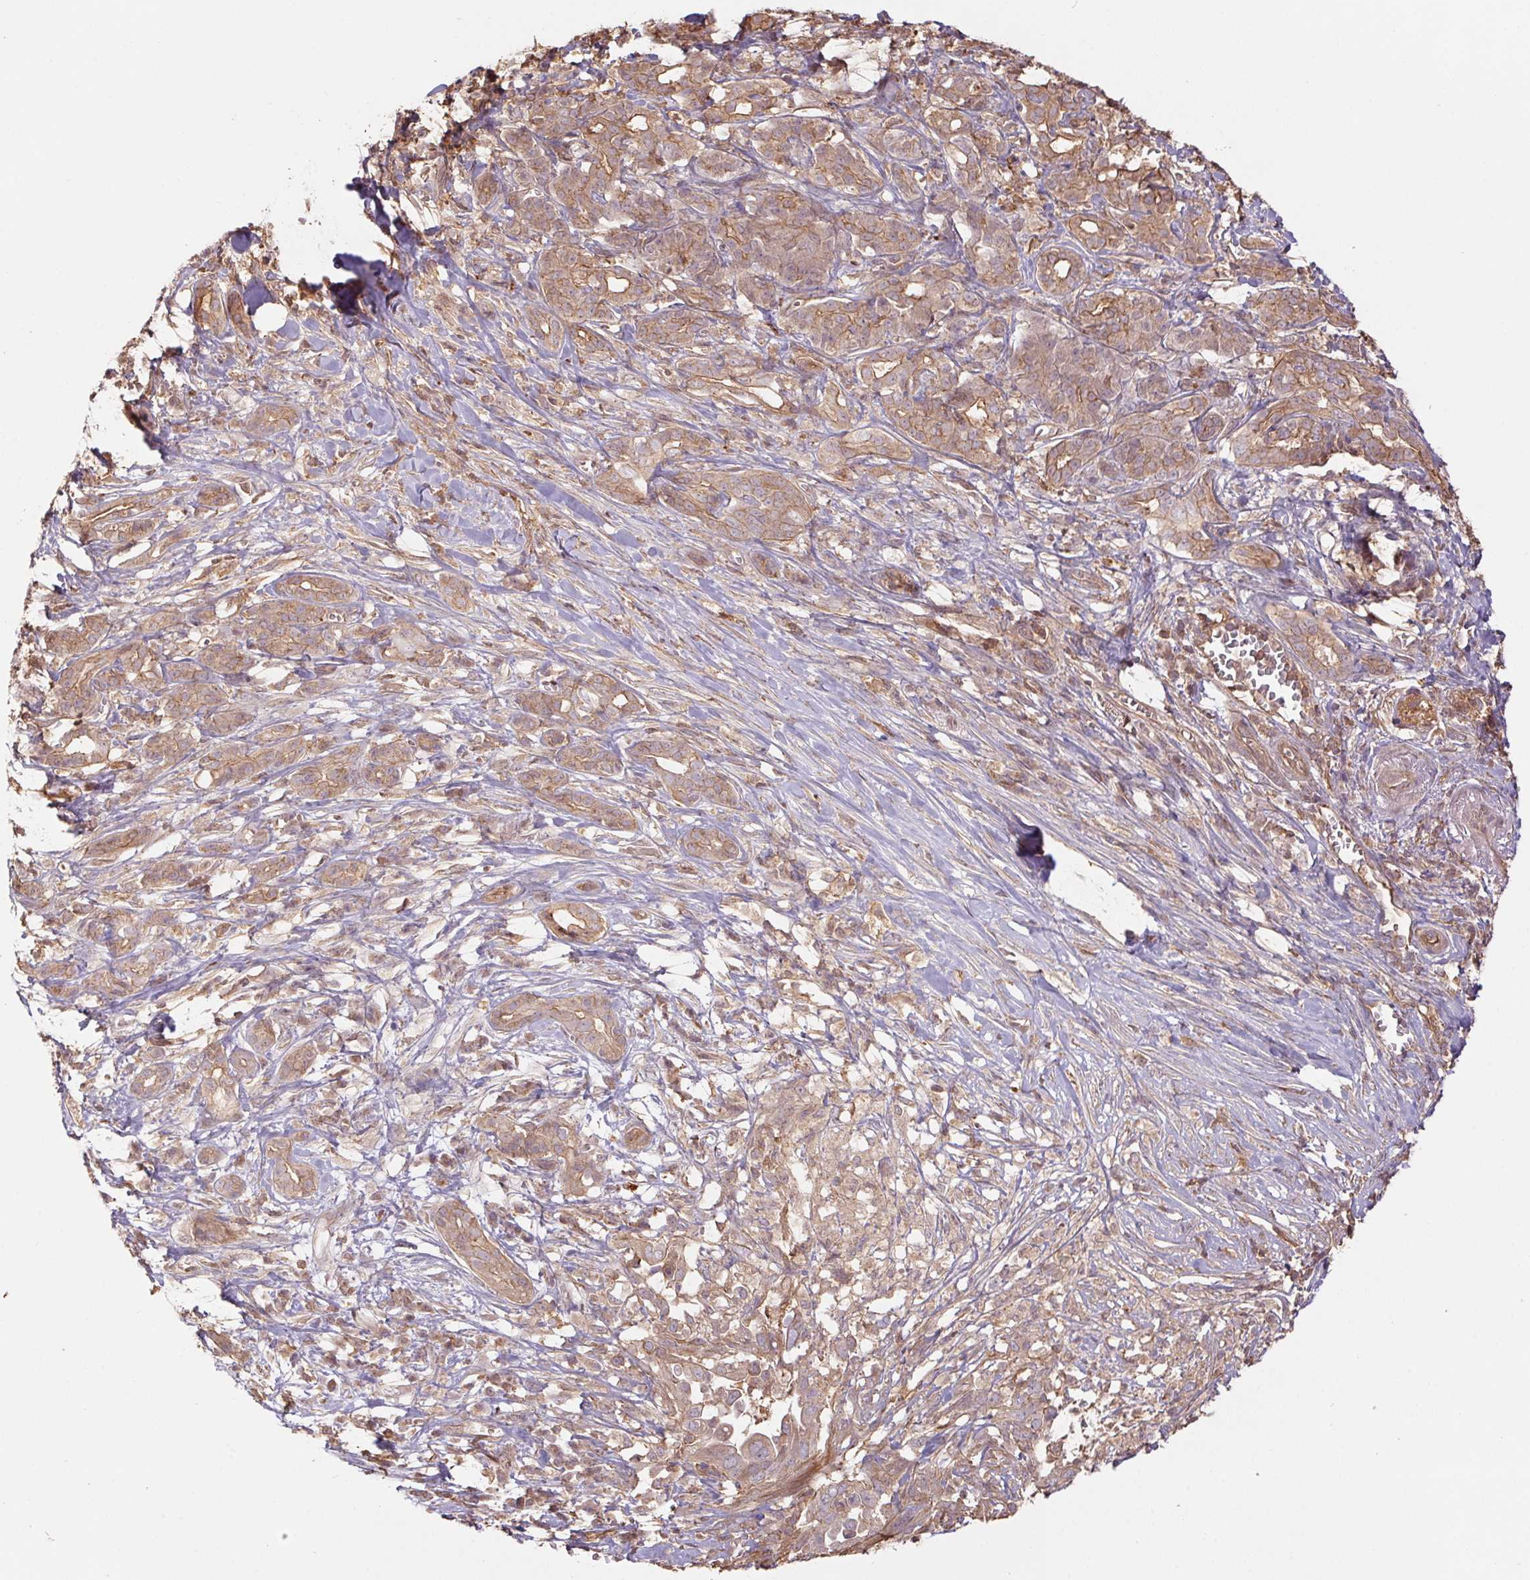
{"staining": {"intensity": "moderate", "quantity": ">75%", "location": "cytoplasmic/membranous"}, "tissue": "pancreatic cancer", "cell_type": "Tumor cells", "image_type": "cancer", "snomed": [{"axis": "morphology", "description": "Adenocarcinoma, NOS"}, {"axis": "topography", "description": "Pancreas"}], "caption": "Human pancreatic cancer (adenocarcinoma) stained with a protein marker displays moderate staining in tumor cells.", "gene": "TUBA3D", "patient": {"sex": "male", "age": 61}}